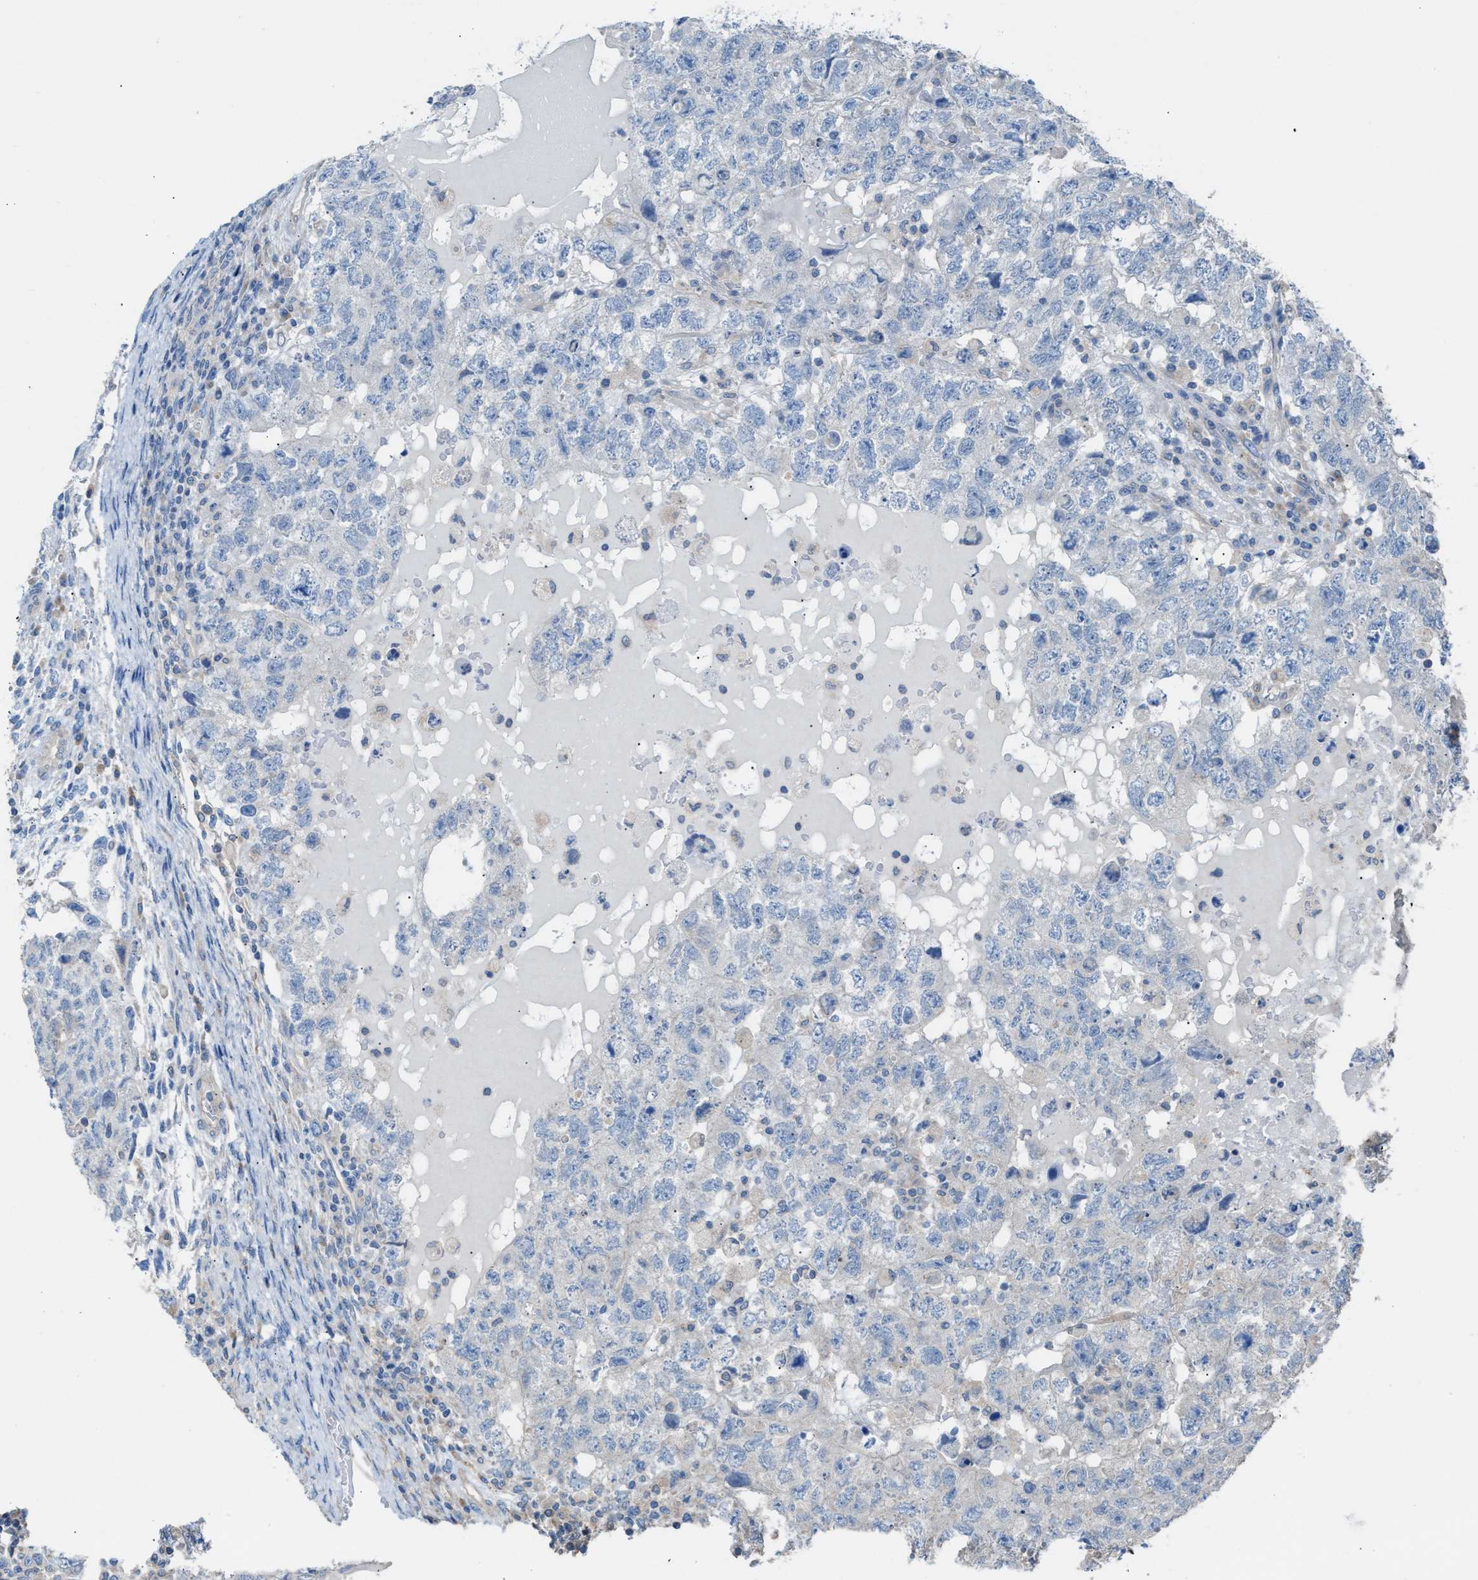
{"staining": {"intensity": "negative", "quantity": "none", "location": "none"}, "tissue": "testis cancer", "cell_type": "Tumor cells", "image_type": "cancer", "snomed": [{"axis": "morphology", "description": "Carcinoma, Embryonal, NOS"}, {"axis": "topography", "description": "Testis"}], "caption": "Tumor cells are negative for protein expression in human testis cancer (embryonal carcinoma).", "gene": "NQO2", "patient": {"sex": "male", "age": 36}}